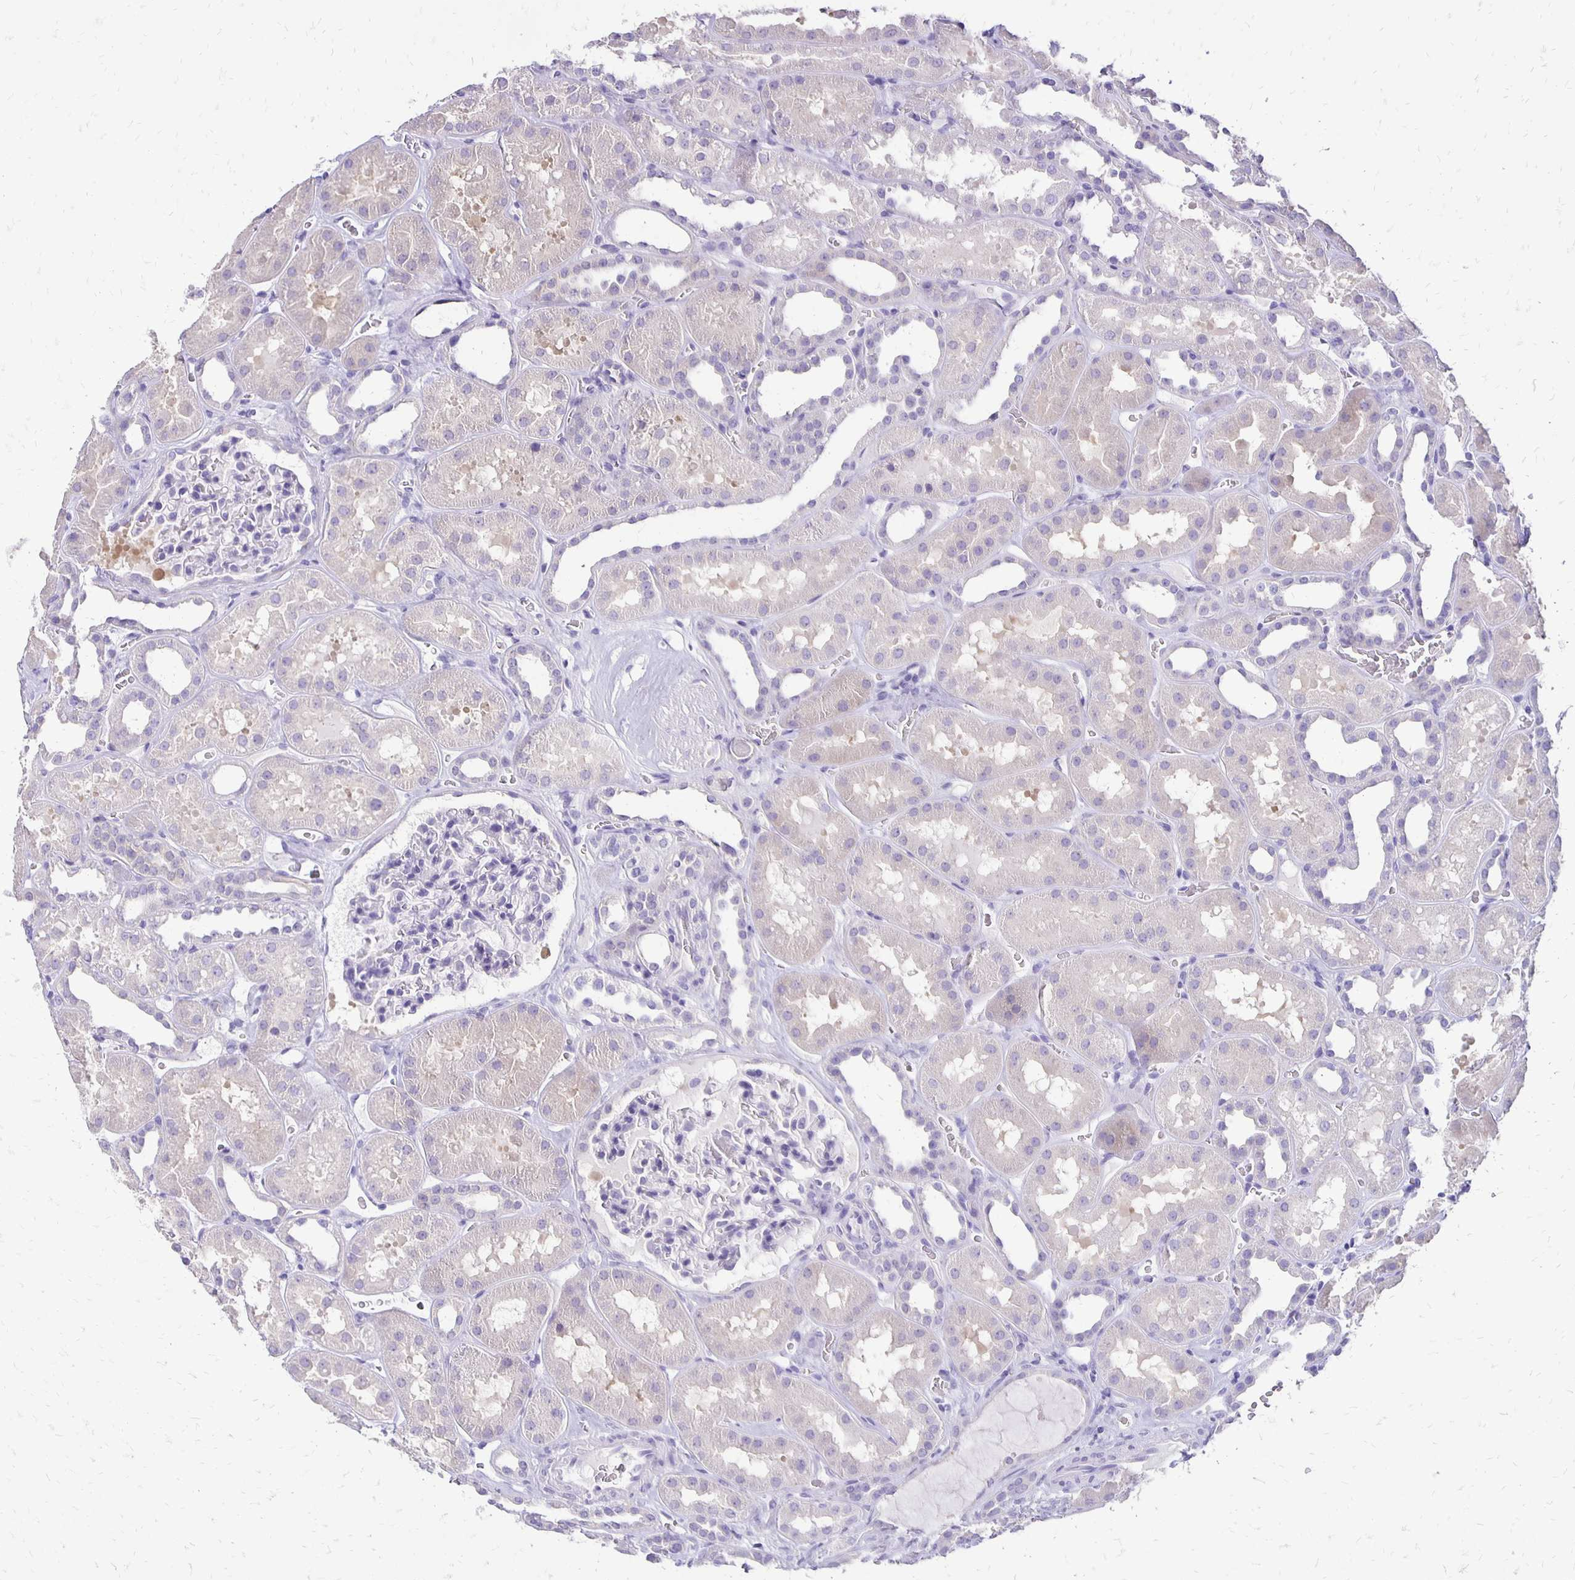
{"staining": {"intensity": "negative", "quantity": "none", "location": "none"}, "tissue": "kidney", "cell_type": "Cells in glomeruli", "image_type": "normal", "snomed": [{"axis": "morphology", "description": "Normal tissue, NOS"}, {"axis": "topography", "description": "Kidney"}], "caption": "Human kidney stained for a protein using immunohistochemistry (IHC) exhibits no positivity in cells in glomeruli.", "gene": "ANKRD45", "patient": {"sex": "female", "age": 41}}